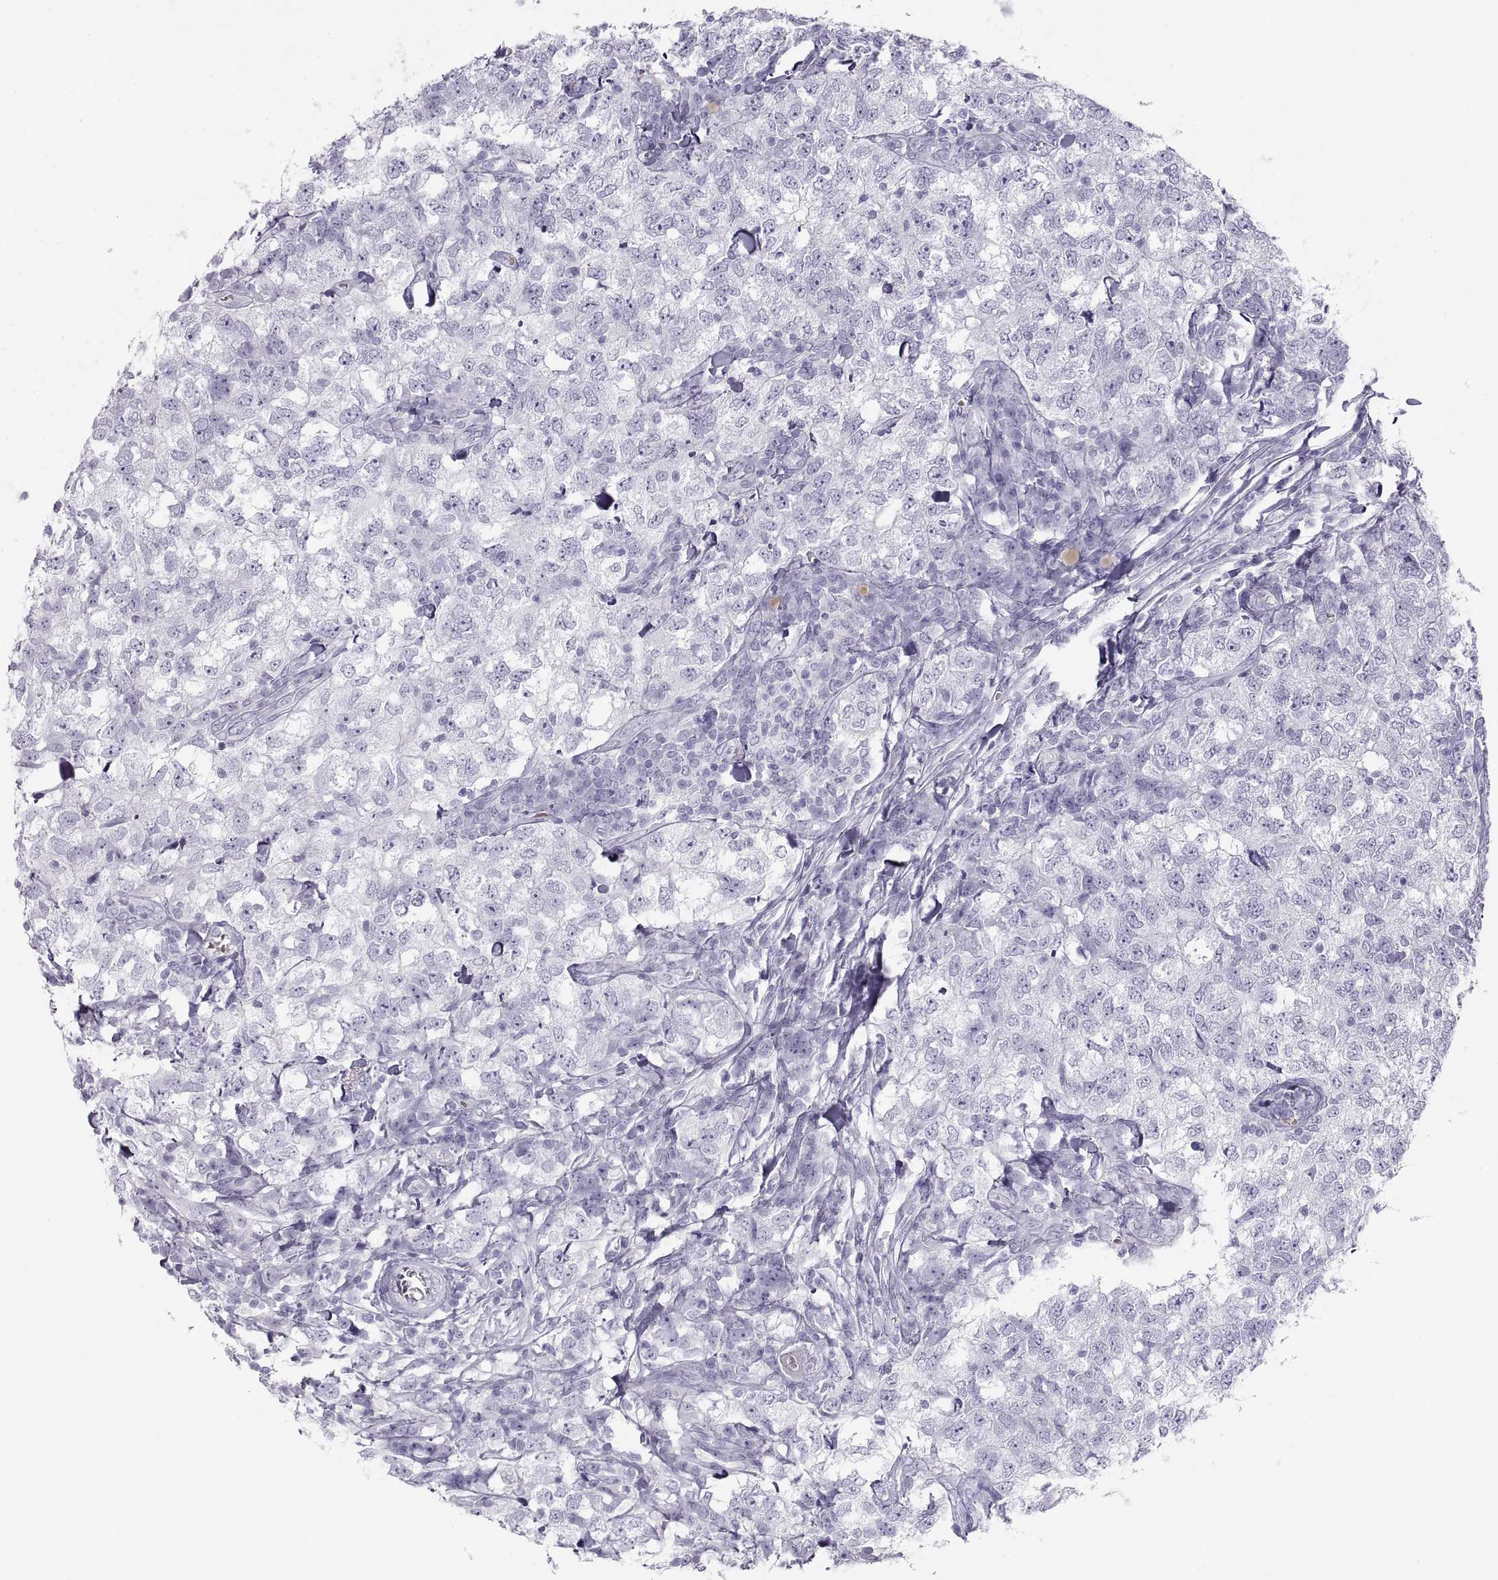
{"staining": {"intensity": "negative", "quantity": "none", "location": "none"}, "tissue": "breast cancer", "cell_type": "Tumor cells", "image_type": "cancer", "snomed": [{"axis": "morphology", "description": "Duct carcinoma"}, {"axis": "topography", "description": "Breast"}], "caption": "This is an immunohistochemistry image of breast cancer (invasive ductal carcinoma). There is no positivity in tumor cells.", "gene": "SEMG1", "patient": {"sex": "female", "age": 30}}